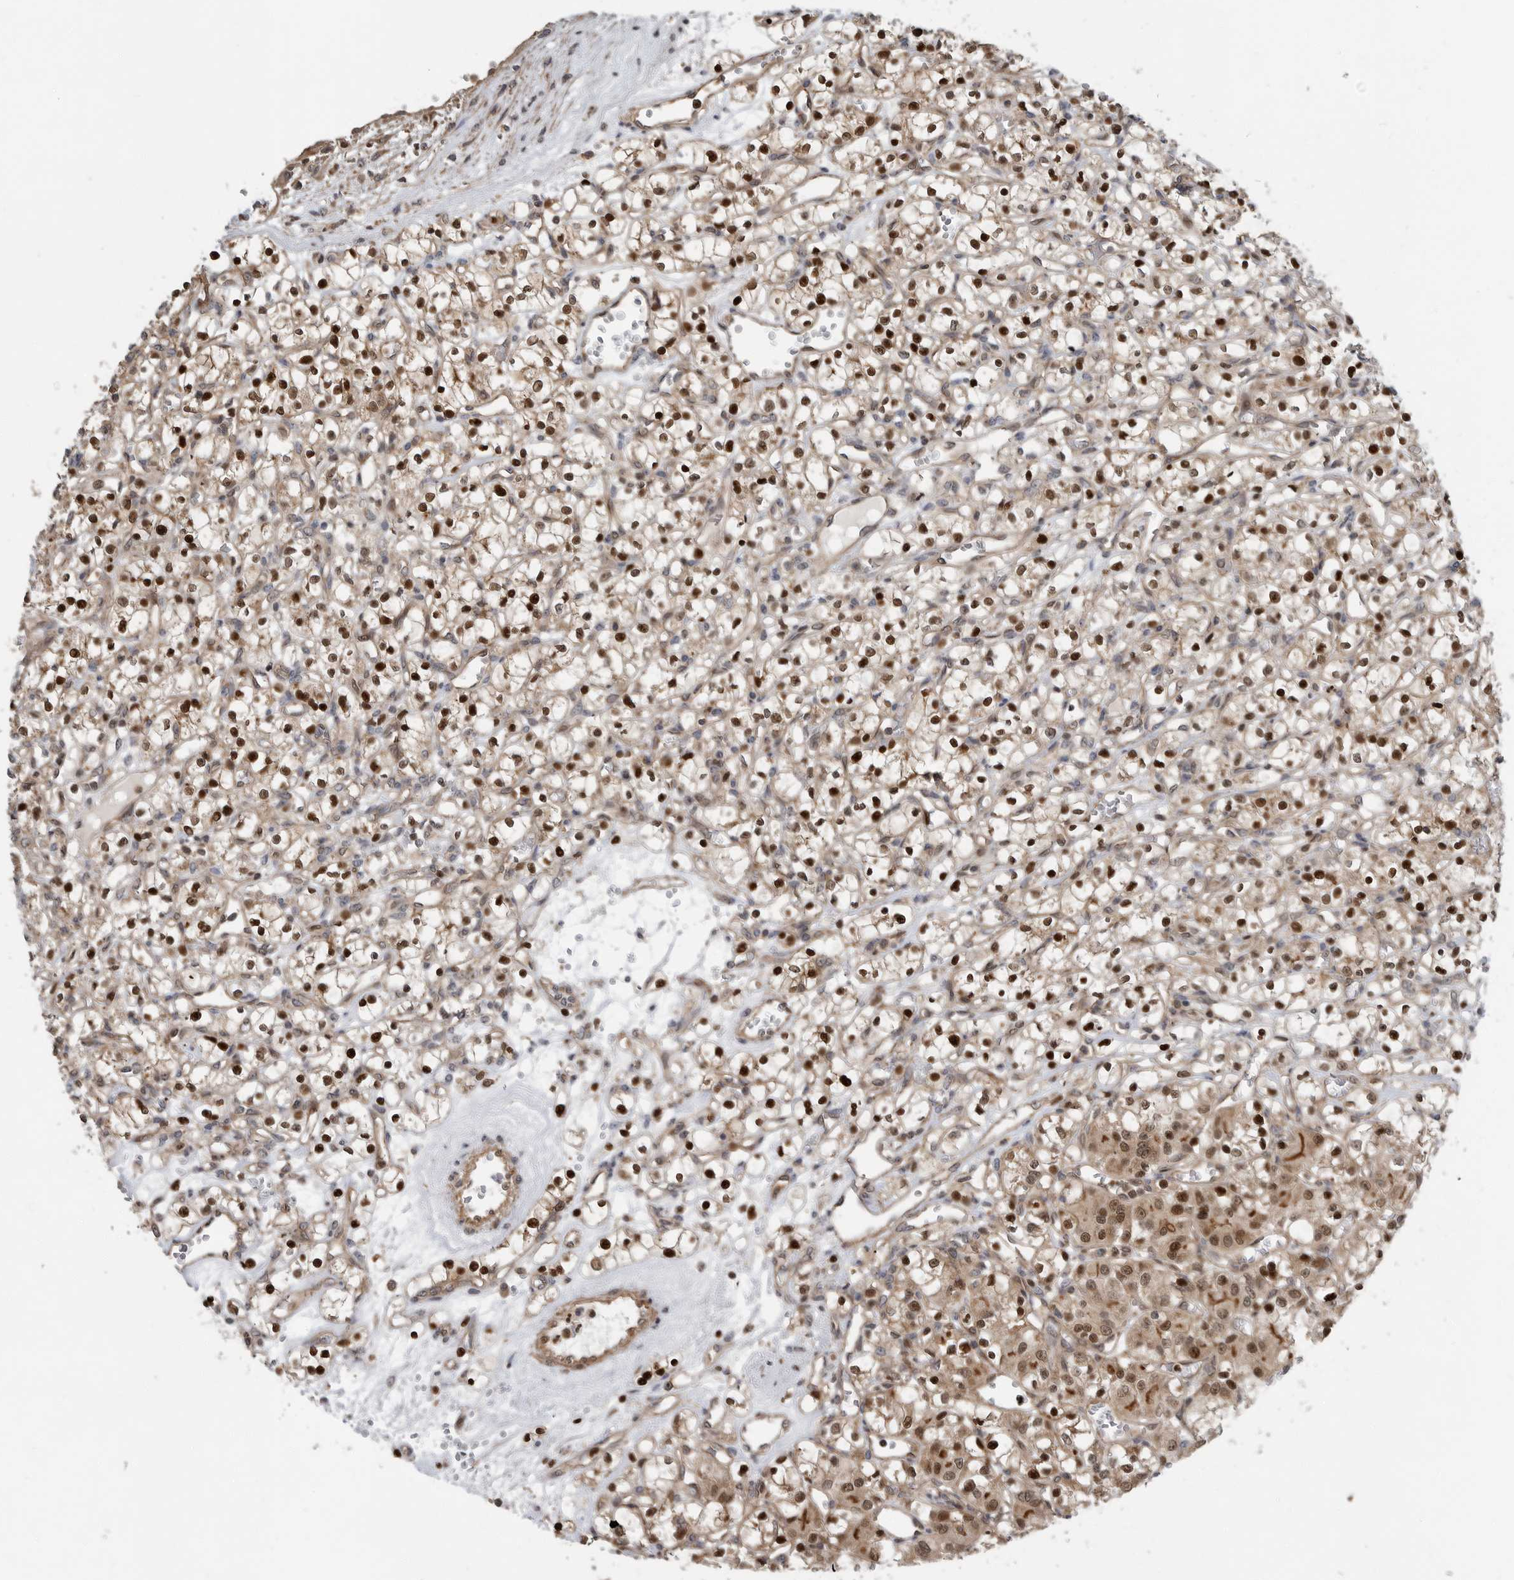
{"staining": {"intensity": "strong", "quantity": "25%-75%", "location": "cytoplasmic/membranous,nuclear"}, "tissue": "renal cancer", "cell_type": "Tumor cells", "image_type": "cancer", "snomed": [{"axis": "morphology", "description": "Adenocarcinoma, NOS"}, {"axis": "topography", "description": "Kidney"}], "caption": "DAB immunohistochemical staining of renal cancer (adenocarcinoma) displays strong cytoplasmic/membranous and nuclear protein expression in about 25%-75% of tumor cells.", "gene": "STRAP", "patient": {"sex": "female", "age": 59}}